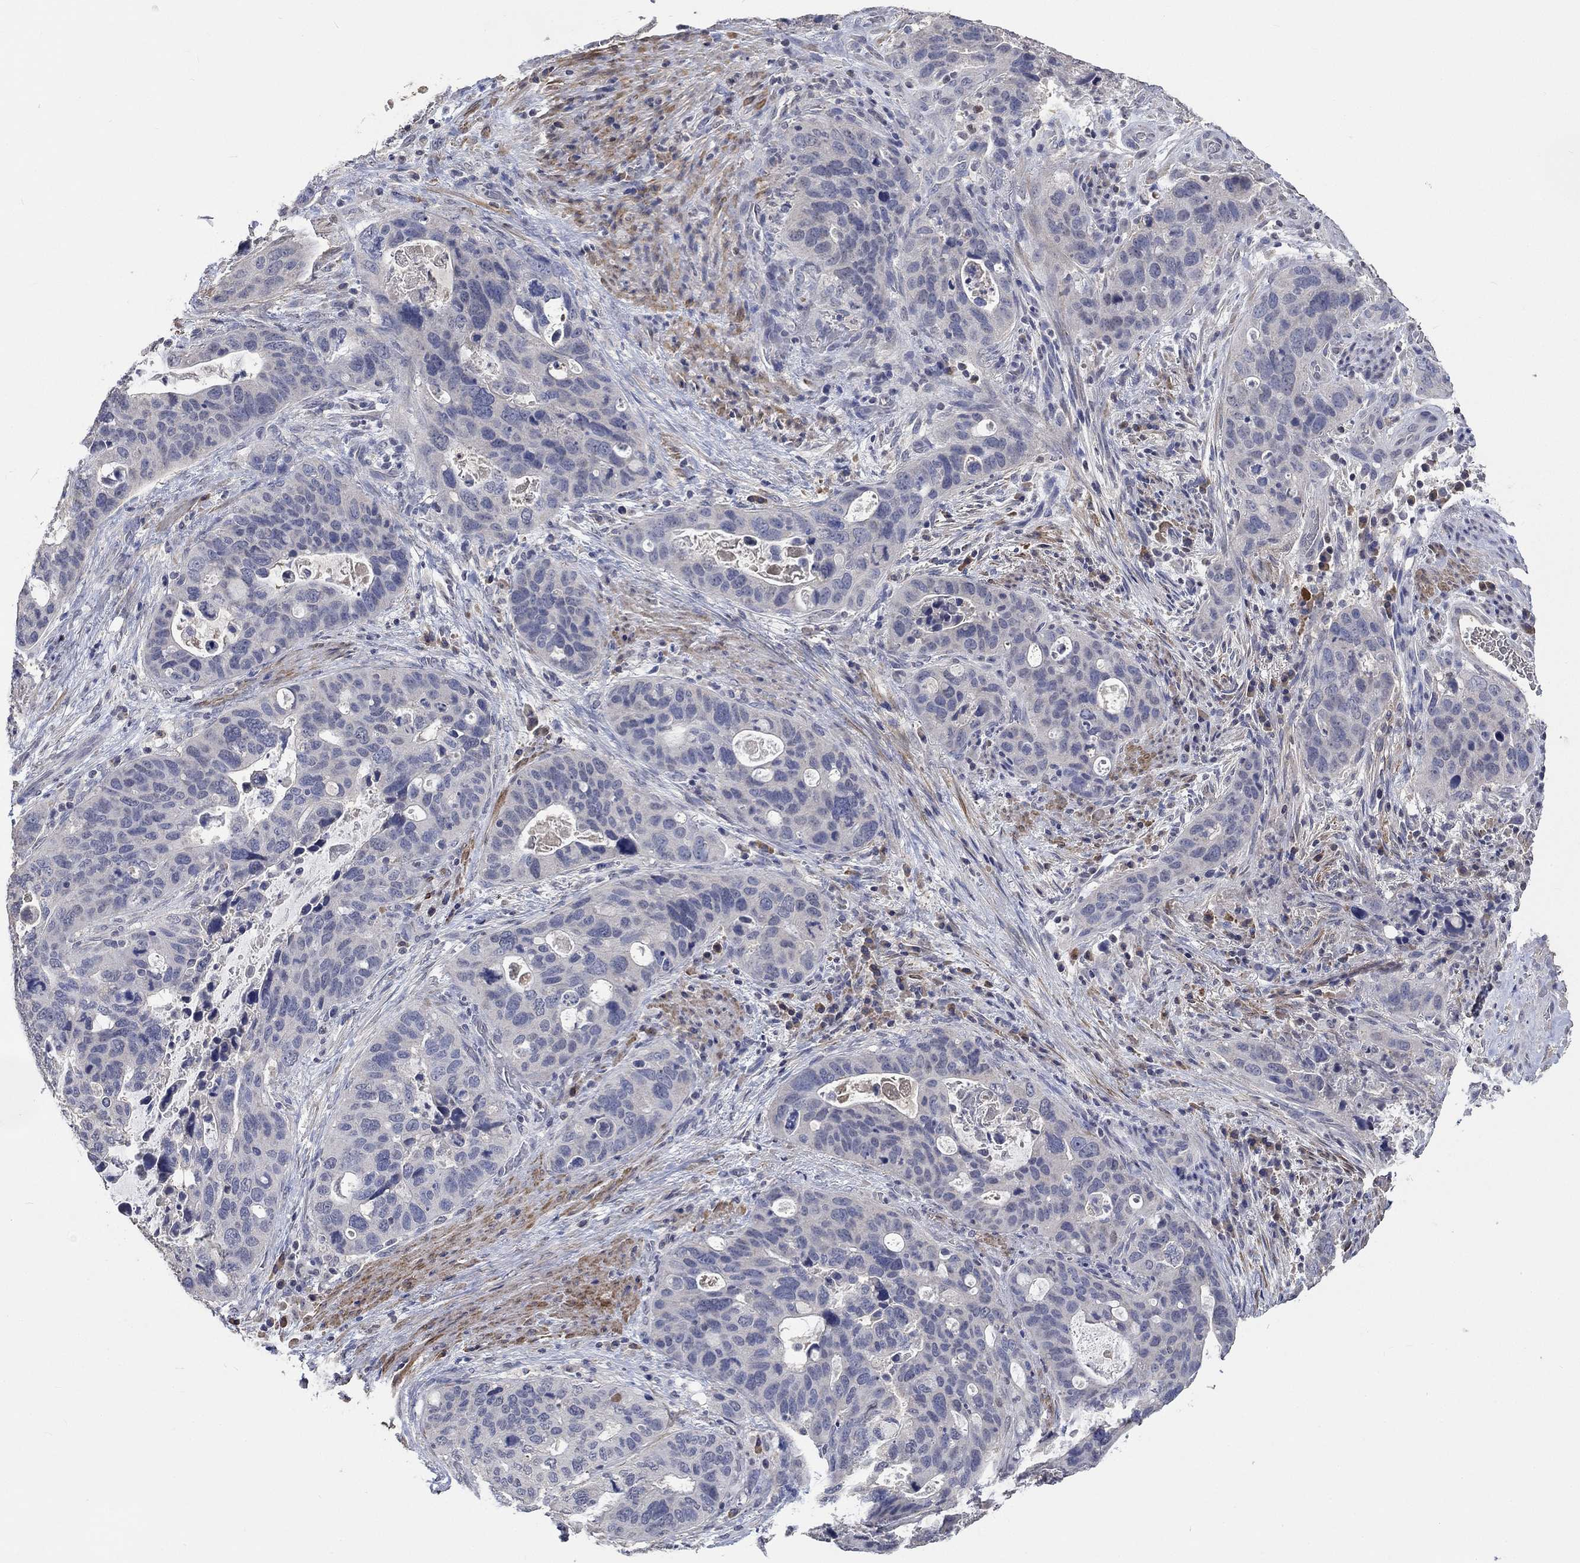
{"staining": {"intensity": "negative", "quantity": "none", "location": "none"}, "tissue": "stomach cancer", "cell_type": "Tumor cells", "image_type": "cancer", "snomed": [{"axis": "morphology", "description": "Adenocarcinoma, NOS"}, {"axis": "topography", "description": "Stomach"}], "caption": "IHC of human stomach cancer exhibits no staining in tumor cells.", "gene": "ZBTB18", "patient": {"sex": "male", "age": 54}}